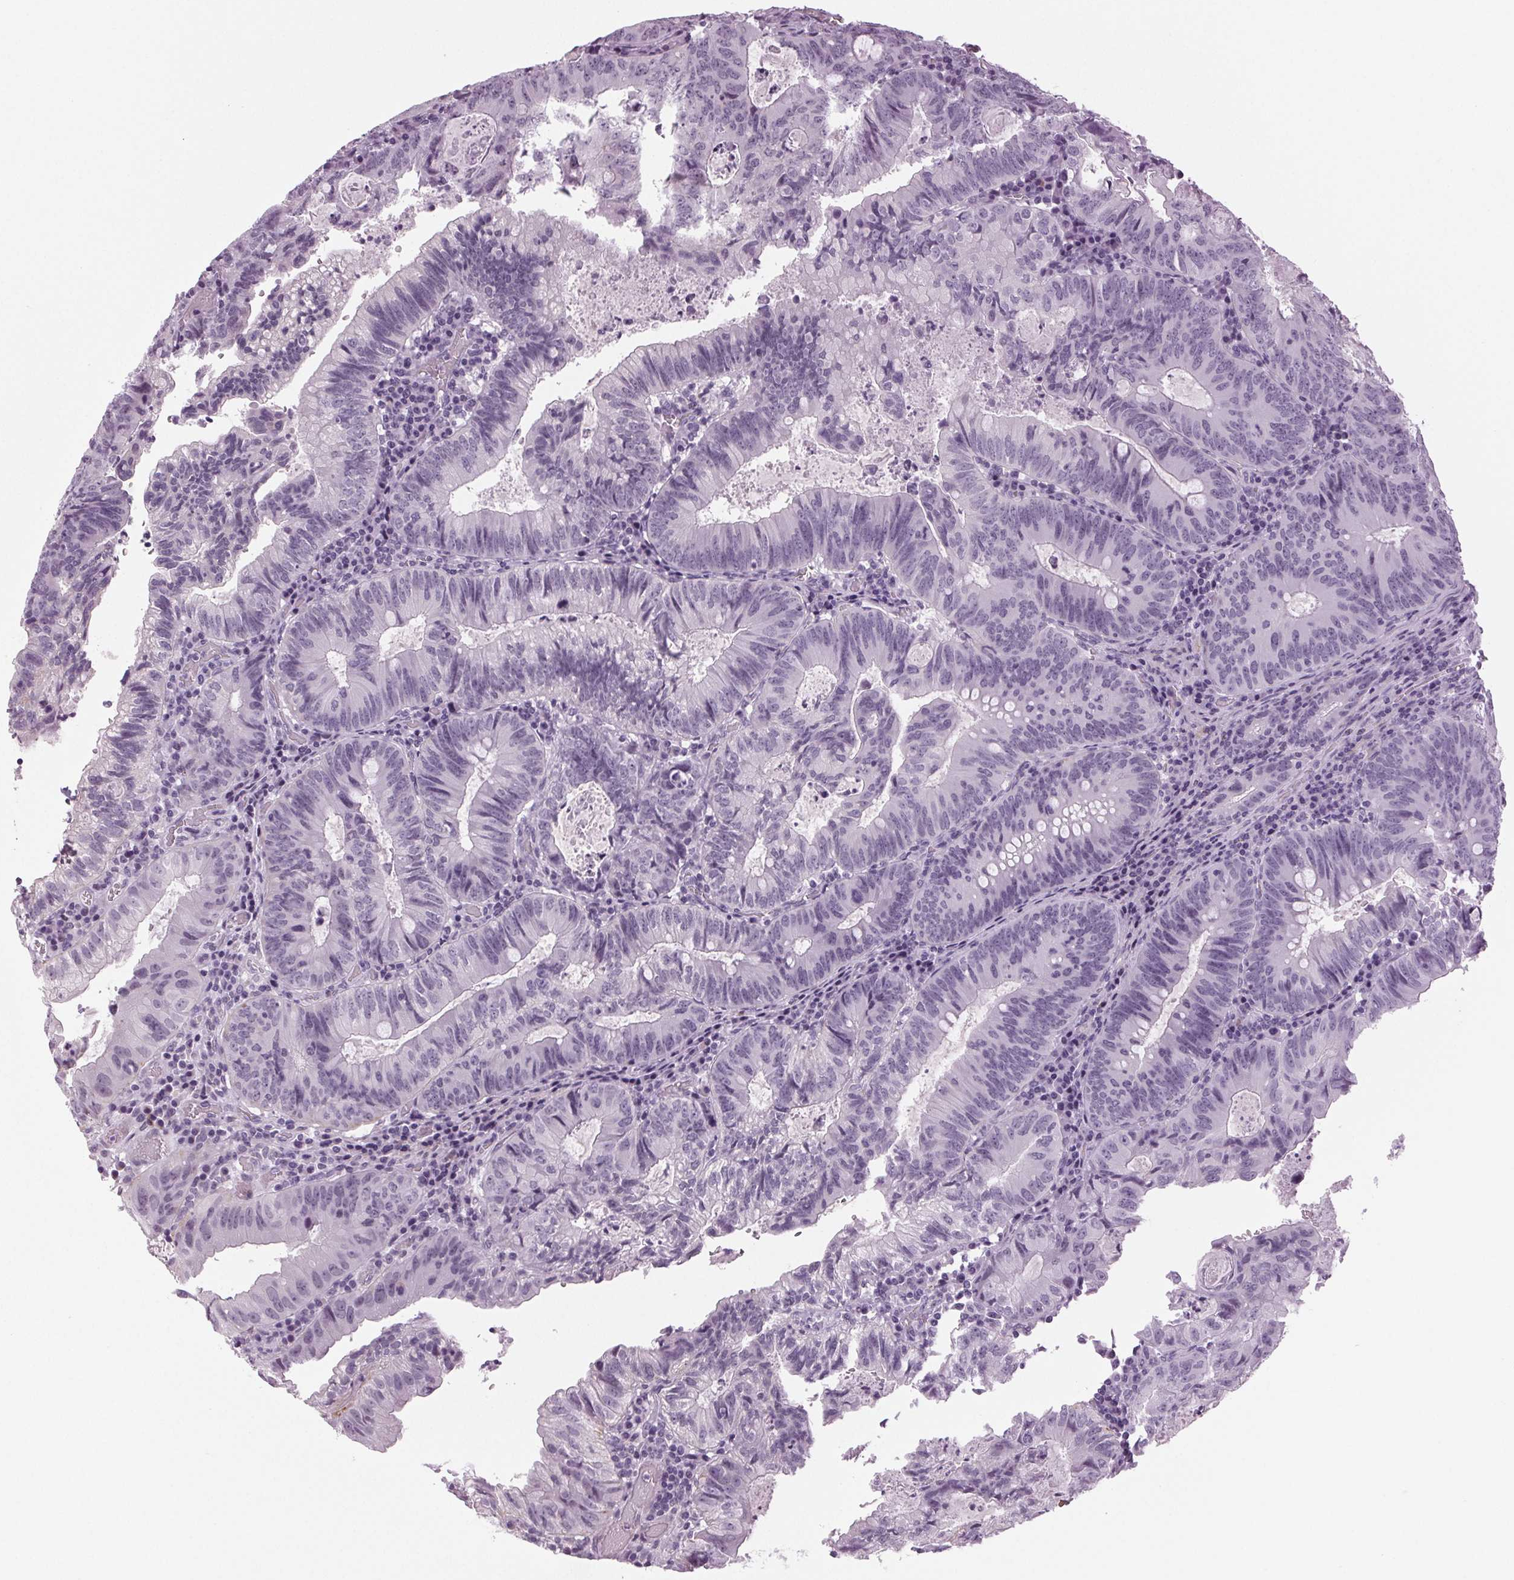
{"staining": {"intensity": "negative", "quantity": "none", "location": "none"}, "tissue": "colorectal cancer", "cell_type": "Tumor cells", "image_type": "cancer", "snomed": [{"axis": "morphology", "description": "Adenocarcinoma, NOS"}, {"axis": "topography", "description": "Colon"}], "caption": "Immunohistochemistry (IHC) micrograph of neoplastic tissue: human colorectal cancer stained with DAB shows no significant protein expression in tumor cells. (Brightfield microscopy of DAB immunohistochemistry at high magnification).", "gene": "DNAH12", "patient": {"sex": "male", "age": 67}}